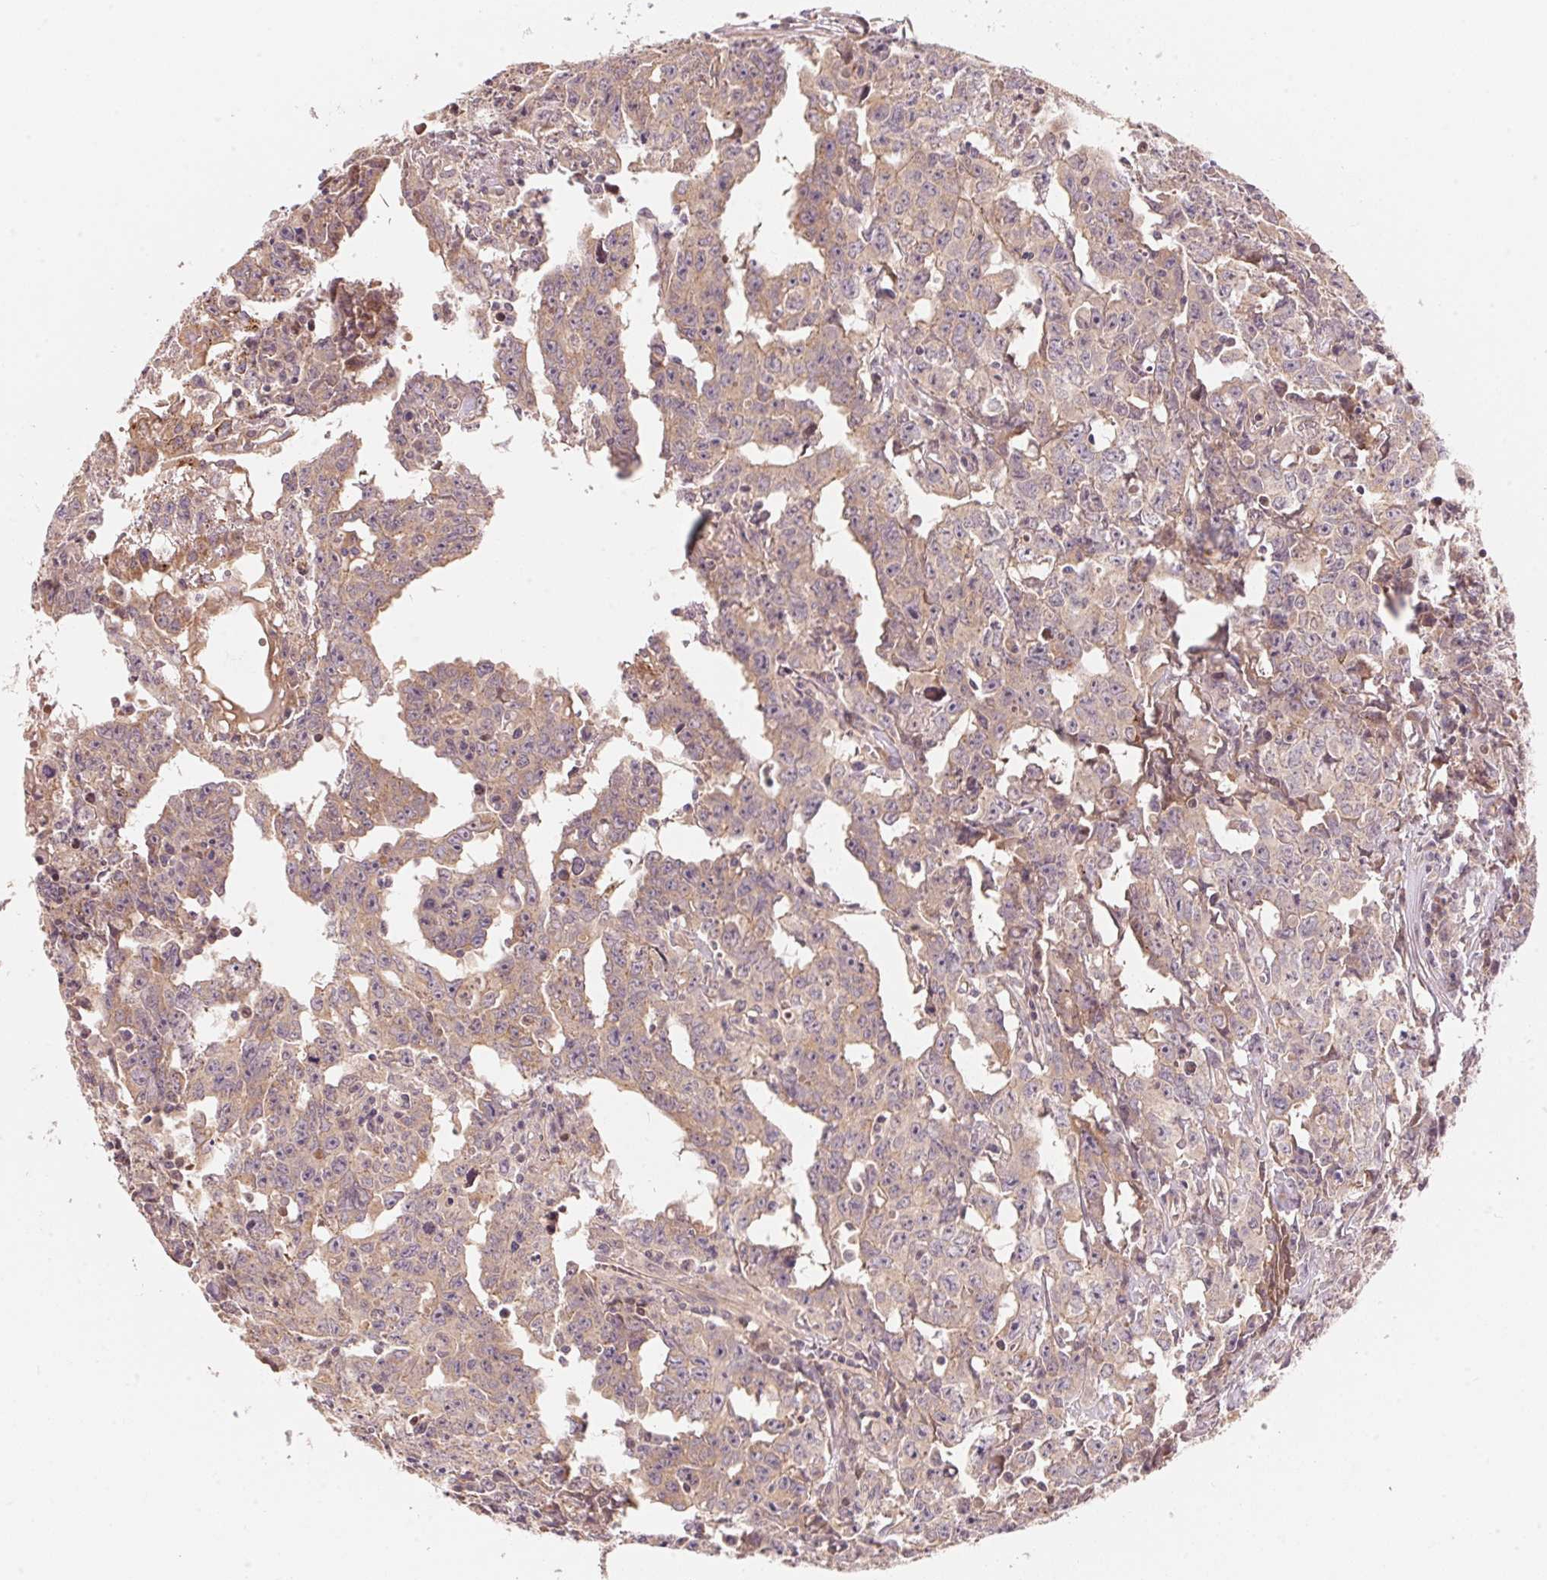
{"staining": {"intensity": "weak", "quantity": "<25%", "location": "cytoplasmic/membranous"}, "tissue": "testis cancer", "cell_type": "Tumor cells", "image_type": "cancer", "snomed": [{"axis": "morphology", "description": "Carcinoma, Embryonal, NOS"}, {"axis": "topography", "description": "Testis"}], "caption": "Protein analysis of testis cancer displays no significant expression in tumor cells. The staining is performed using DAB (3,3'-diaminobenzidine) brown chromogen with nuclei counter-stained in using hematoxylin.", "gene": "TNIP2", "patient": {"sex": "male", "age": 22}}